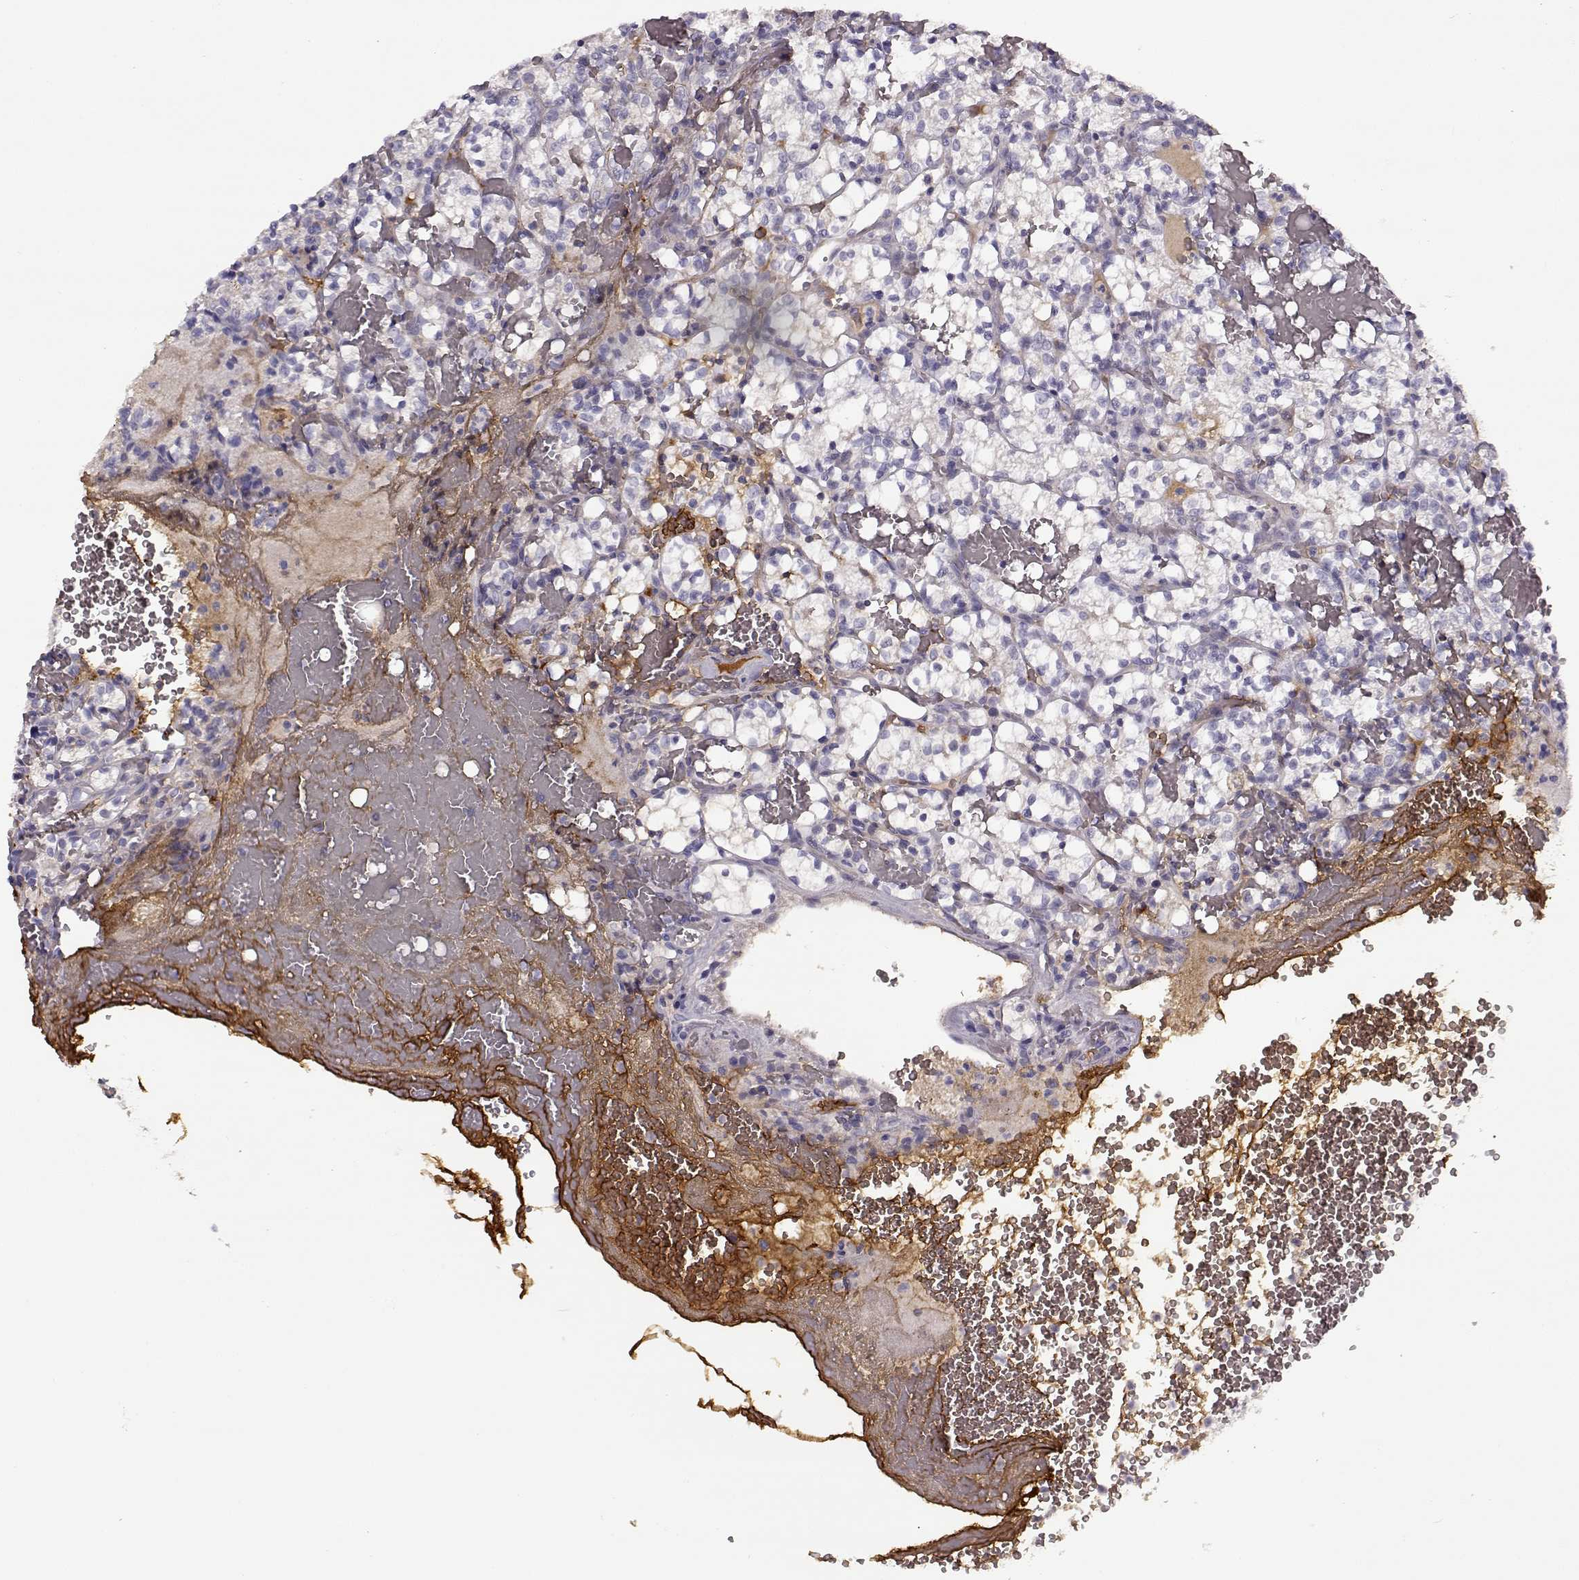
{"staining": {"intensity": "negative", "quantity": "none", "location": "none"}, "tissue": "renal cancer", "cell_type": "Tumor cells", "image_type": "cancer", "snomed": [{"axis": "morphology", "description": "Adenocarcinoma, NOS"}, {"axis": "topography", "description": "Kidney"}], "caption": "Tumor cells are negative for brown protein staining in renal cancer. Nuclei are stained in blue.", "gene": "TRIM69", "patient": {"sex": "female", "age": 69}}